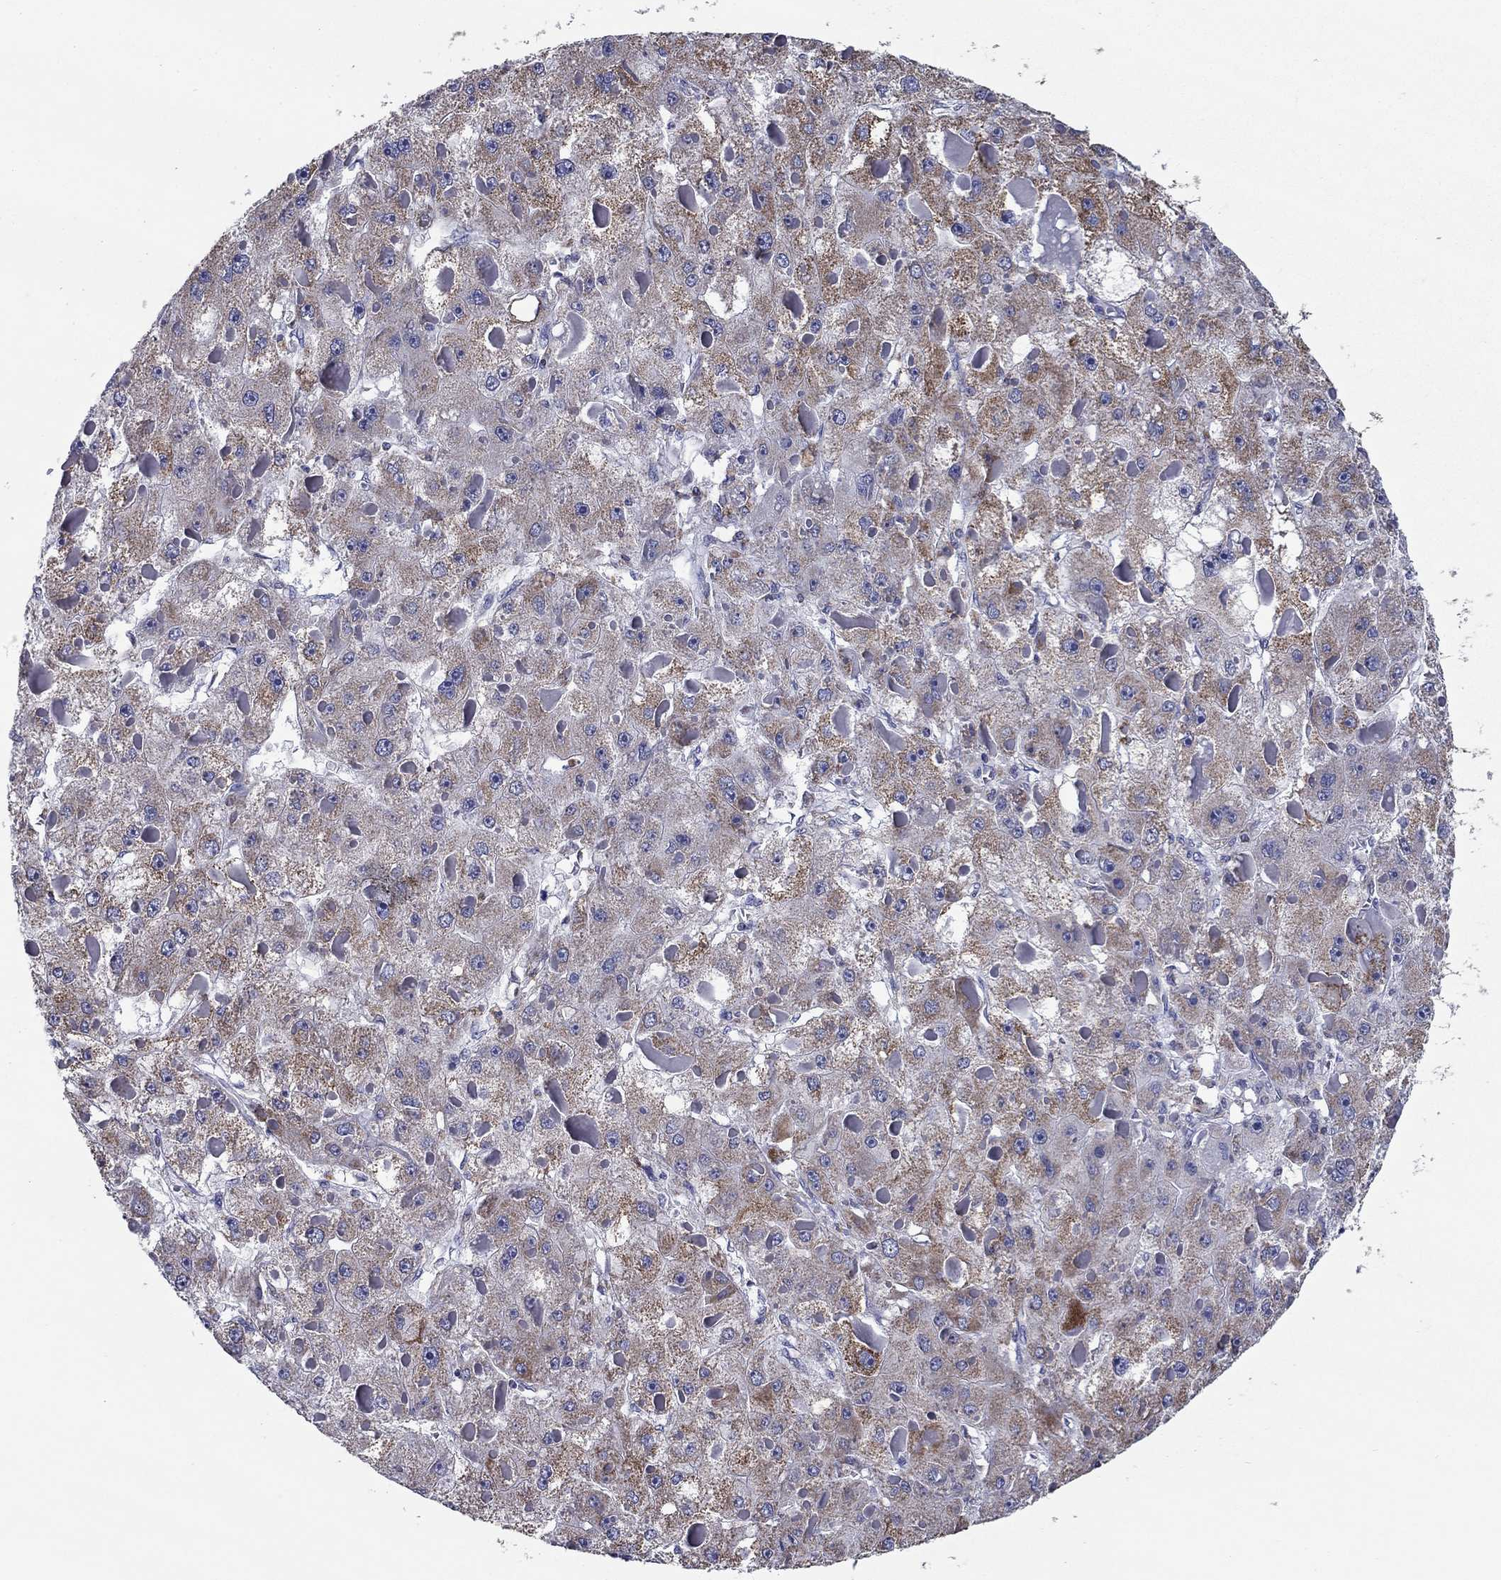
{"staining": {"intensity": "moderate", "quantity": "<25%", "location": "cytoplasmic/membranous"}, "tissue": "liver cancer", "cell_type": "Tumor cells", "image_type": "cancer", "snomed": [{"axis": "morphology", "description": "Carcinoma, Hepatocellular, NOS"}, {"axis": "topography", "description": "Liver"}], "caption": "Moderate cytoplasmic/membranous expression is identified in approximately <25% of tumor cells in liver cancer.", "gene": "NDUFA4L2", "patient": {"sex": "female", "age": 73}}